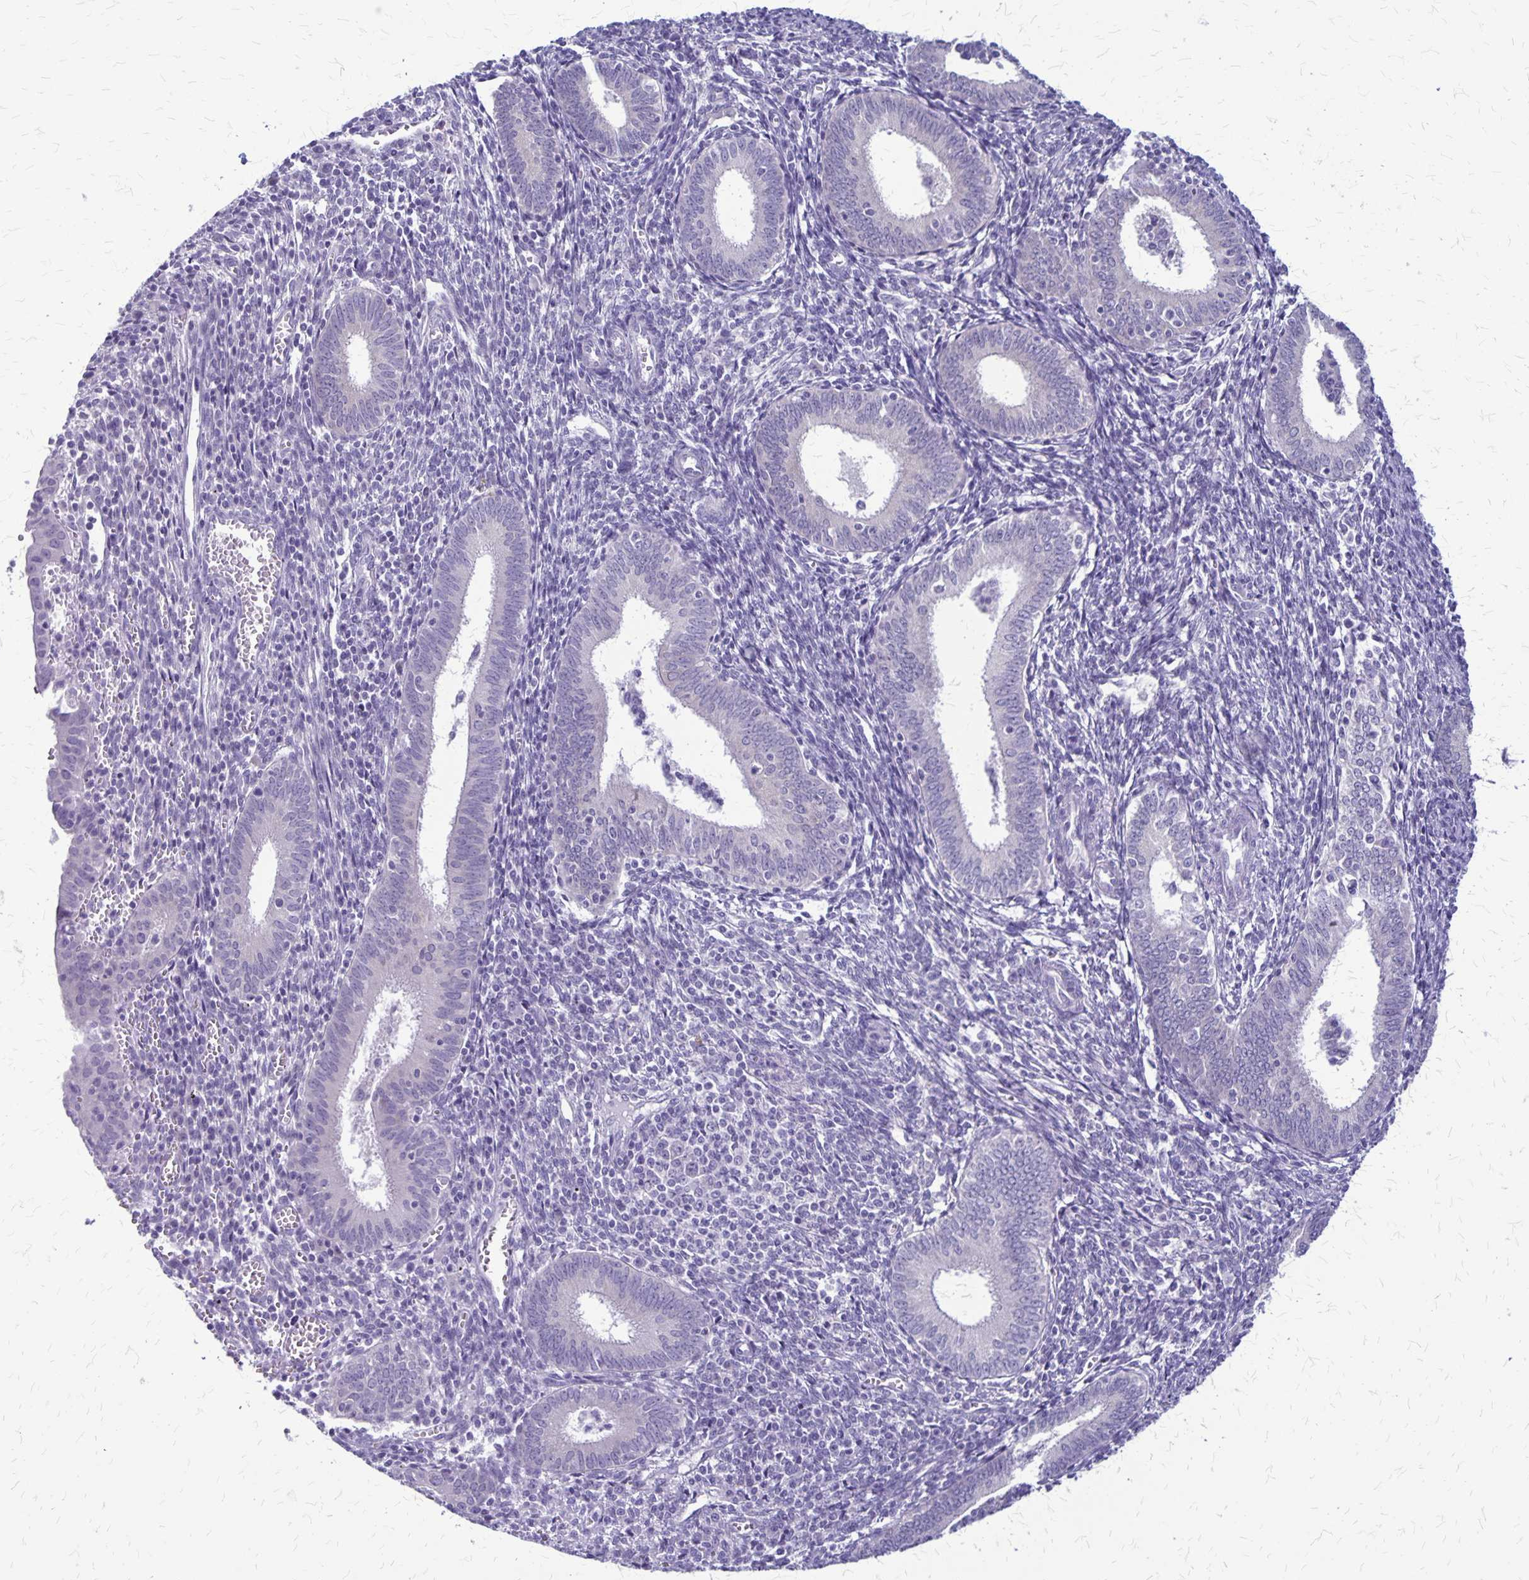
{"staining": {"intensity": "negative", "quantity": "none", "location": "none"}, "tissue": "endometrium", "cell_type": "Cells in endometrial stroma", "image_type": "normal", "snomed": [{"axis": "morphology", "description": "Normal tissue, NOS"}, {"axis": "topography", "description": "Endometrium"}], "caption": "Histopathology image shows no protein positivity in cells in endometrial stroma of normal endometrium.", "gene": "PLXNB3", "patient": {"sex": "female", "age": 41}}